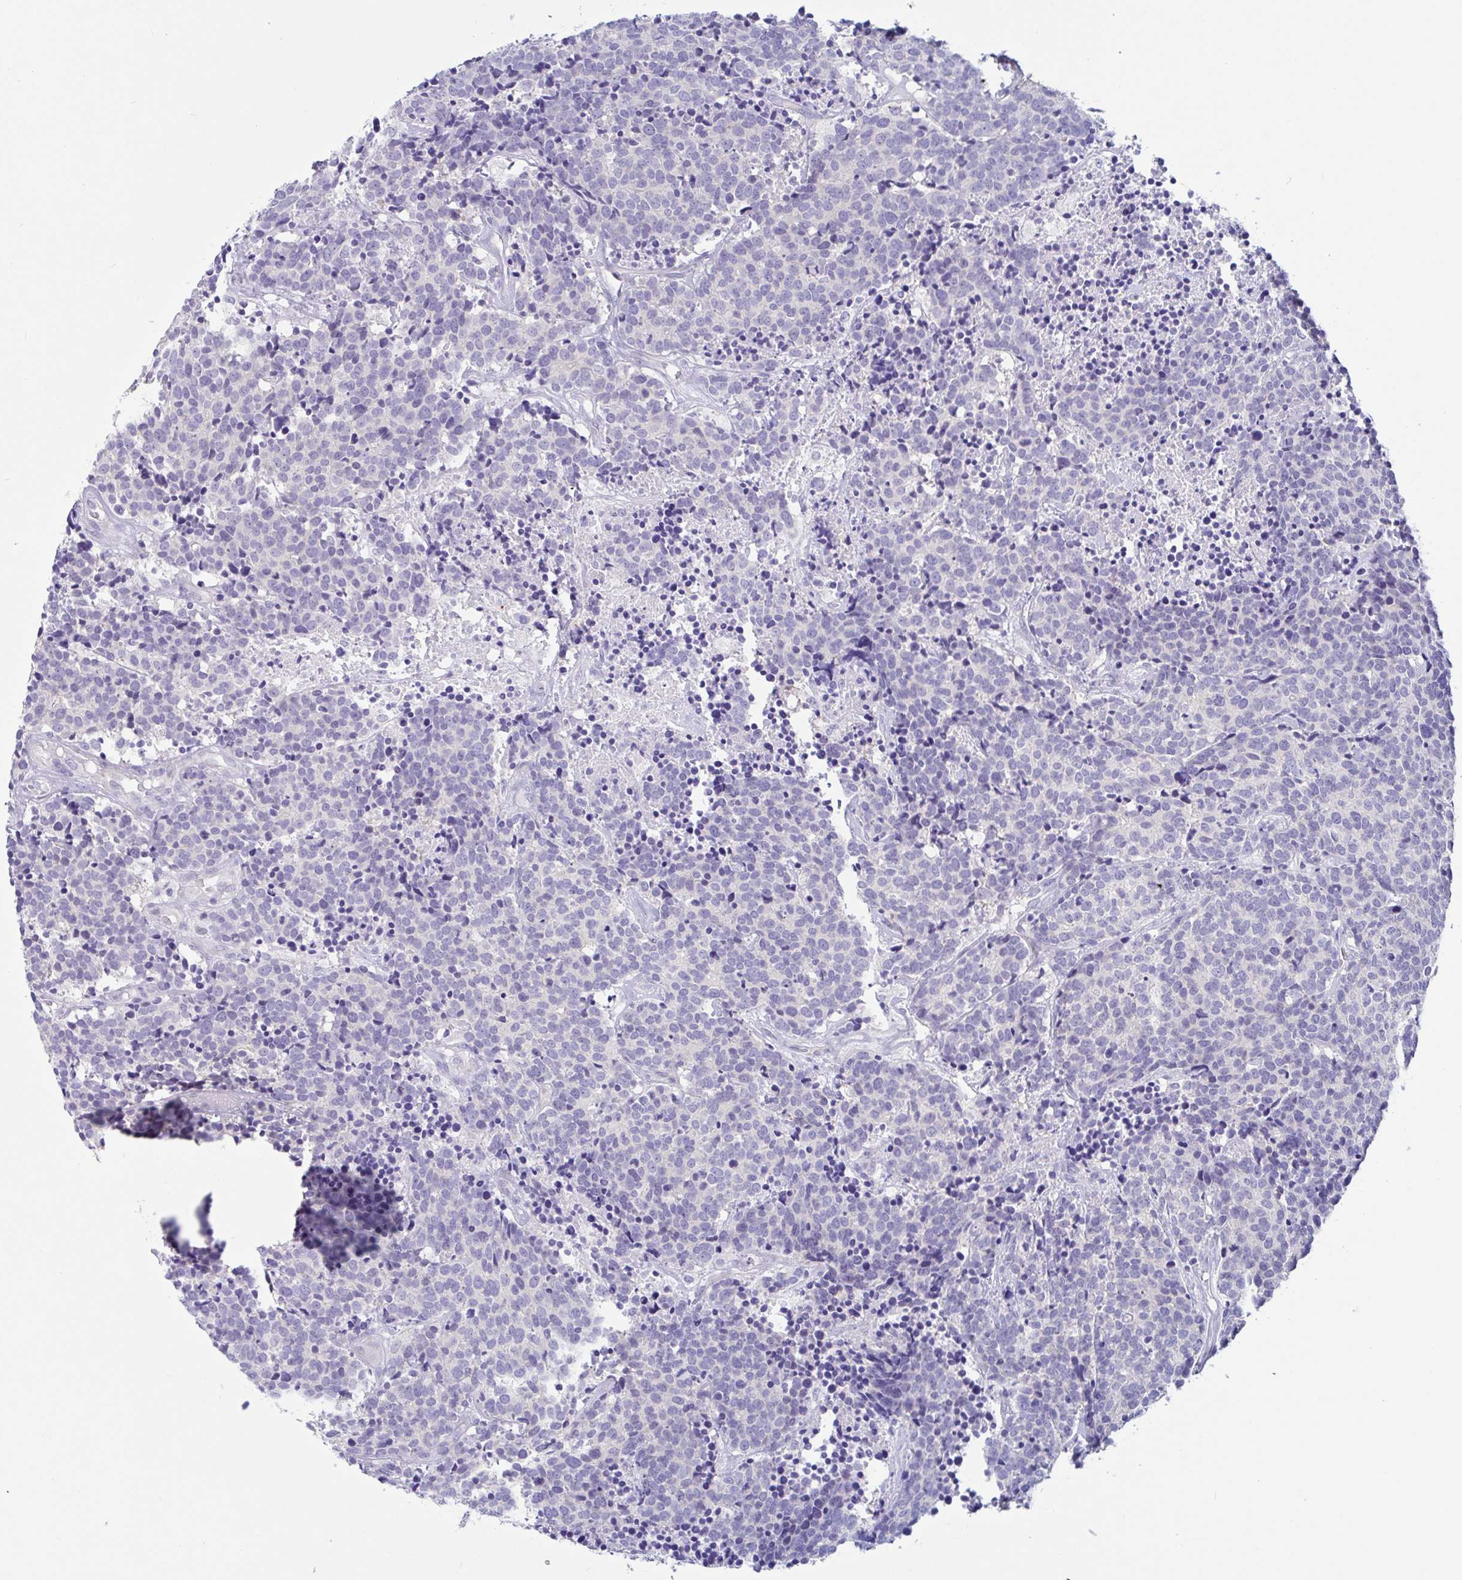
{"staining": {"intensity": "negative", "quantity": "none", "location": "none"}, "tissue": "carcinoid", "cell_type": "Tumor cells", "image_type": "cancer", "snomed": [{"axis": "morphology", "description": "Carcinoid, malignant, NOS"}, {"axis": "topography", "description": "Skin"}], "caption": "IHC histopathology image of neoplastic tissue: carcinoid stained with DAB (3,3'-diaminobenzidine) displays no significant protein staining in tumor cells.", "gene": "OR6N2", "patient": {"sex": "female", "age": 79}}